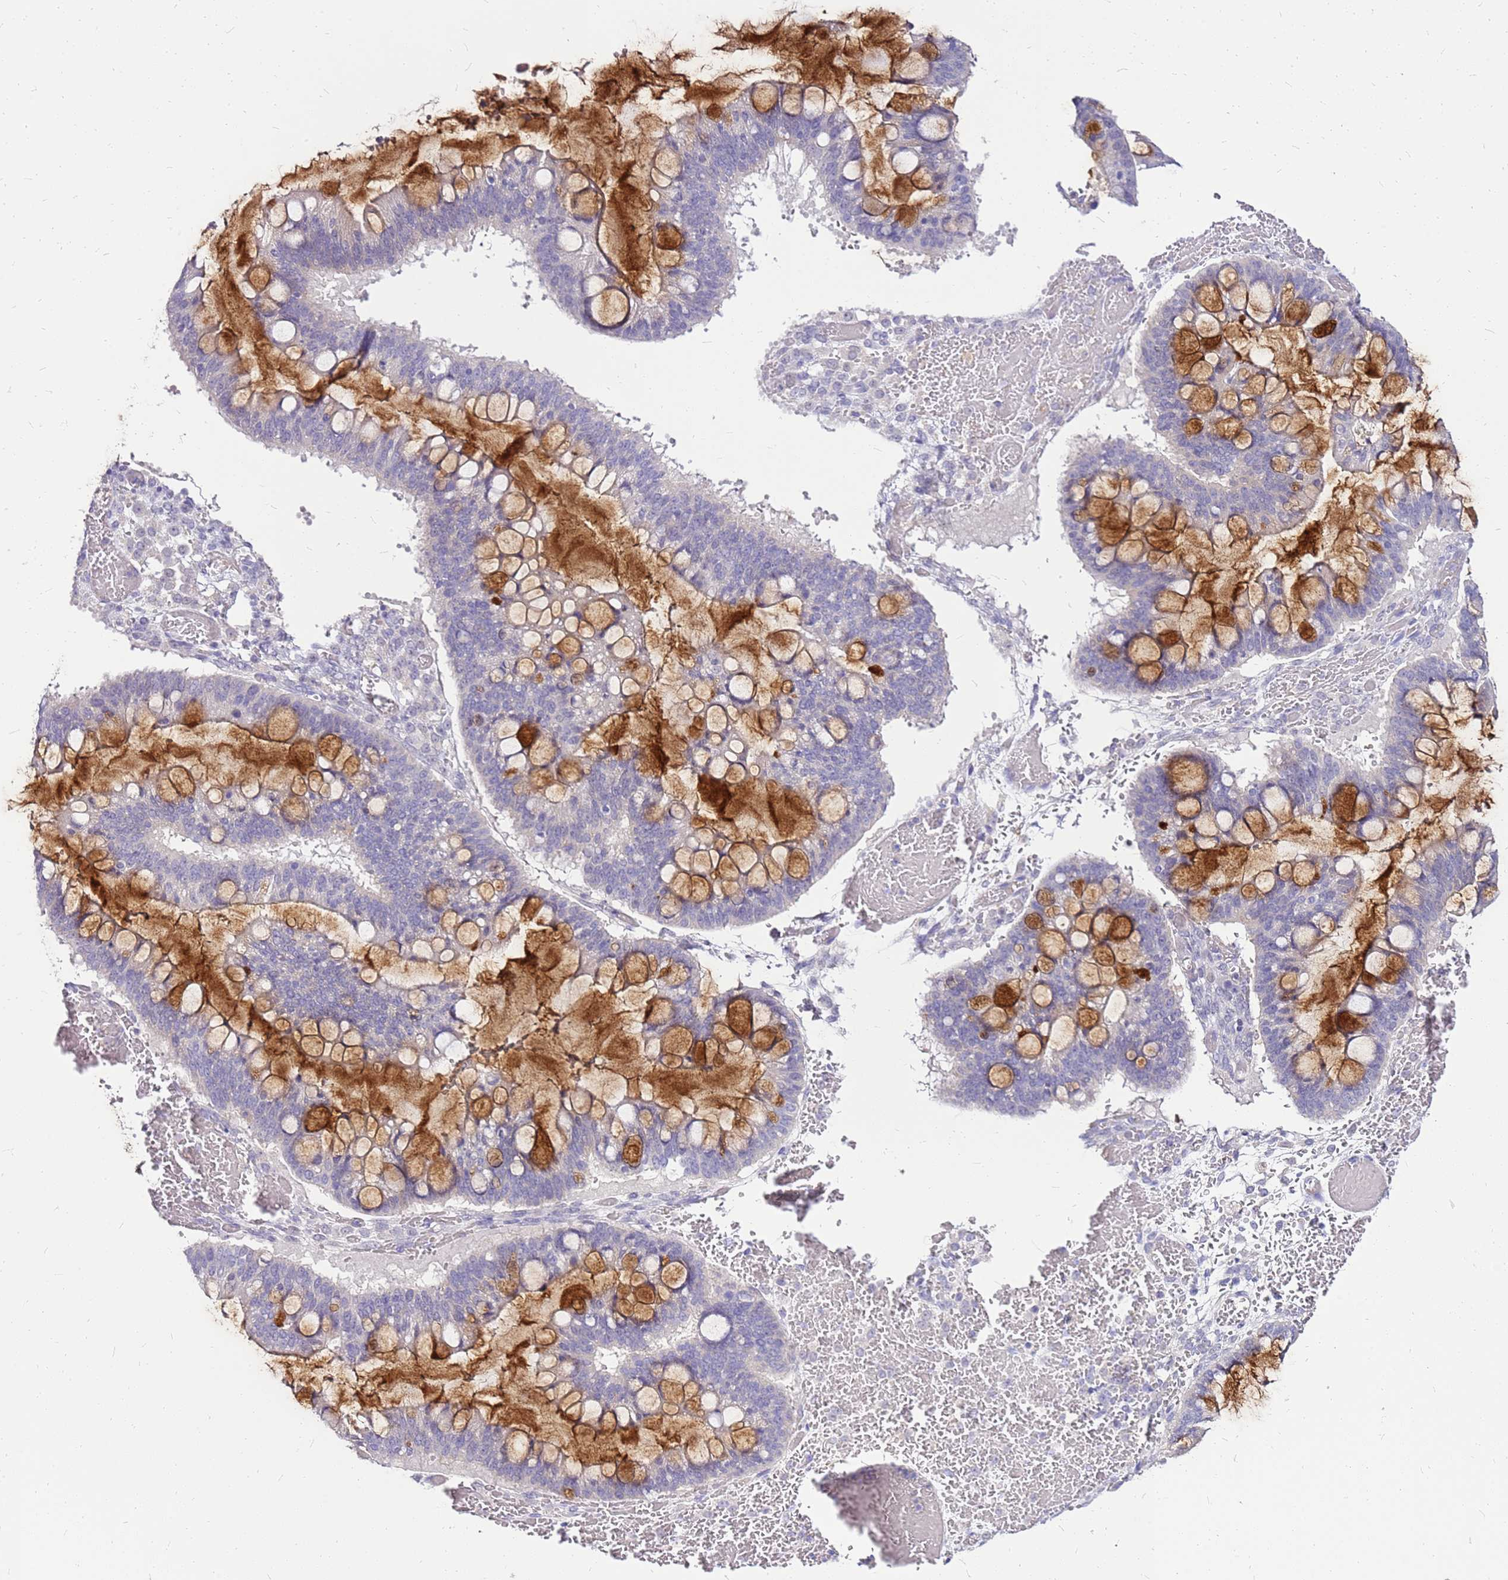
{"staining": {"intensity": "strong", "quantity": "<25%", "location": "cytoplasmic/membranous"}, "tissue": "ovarian cancer", "cell_type": "Tumor cells", "image_type": "cancer", "snomed": [{"axis": "morphology", "description": "Cystadenocarcinoma, mucinous, NOS"}, {"axis": "topography", "description": "Ovary"}], "caption": "A brown stain labels strong cytoplasmic/membranous expression of a protein in human ovarian mucinous cystadenocarcinoma tumor cells. Immunohistochemistry stains the protein of interest in brown and the nuclei are stained blue.", "gene": "DCDC2B", "patient": {"sex": "female", "age": 73}}